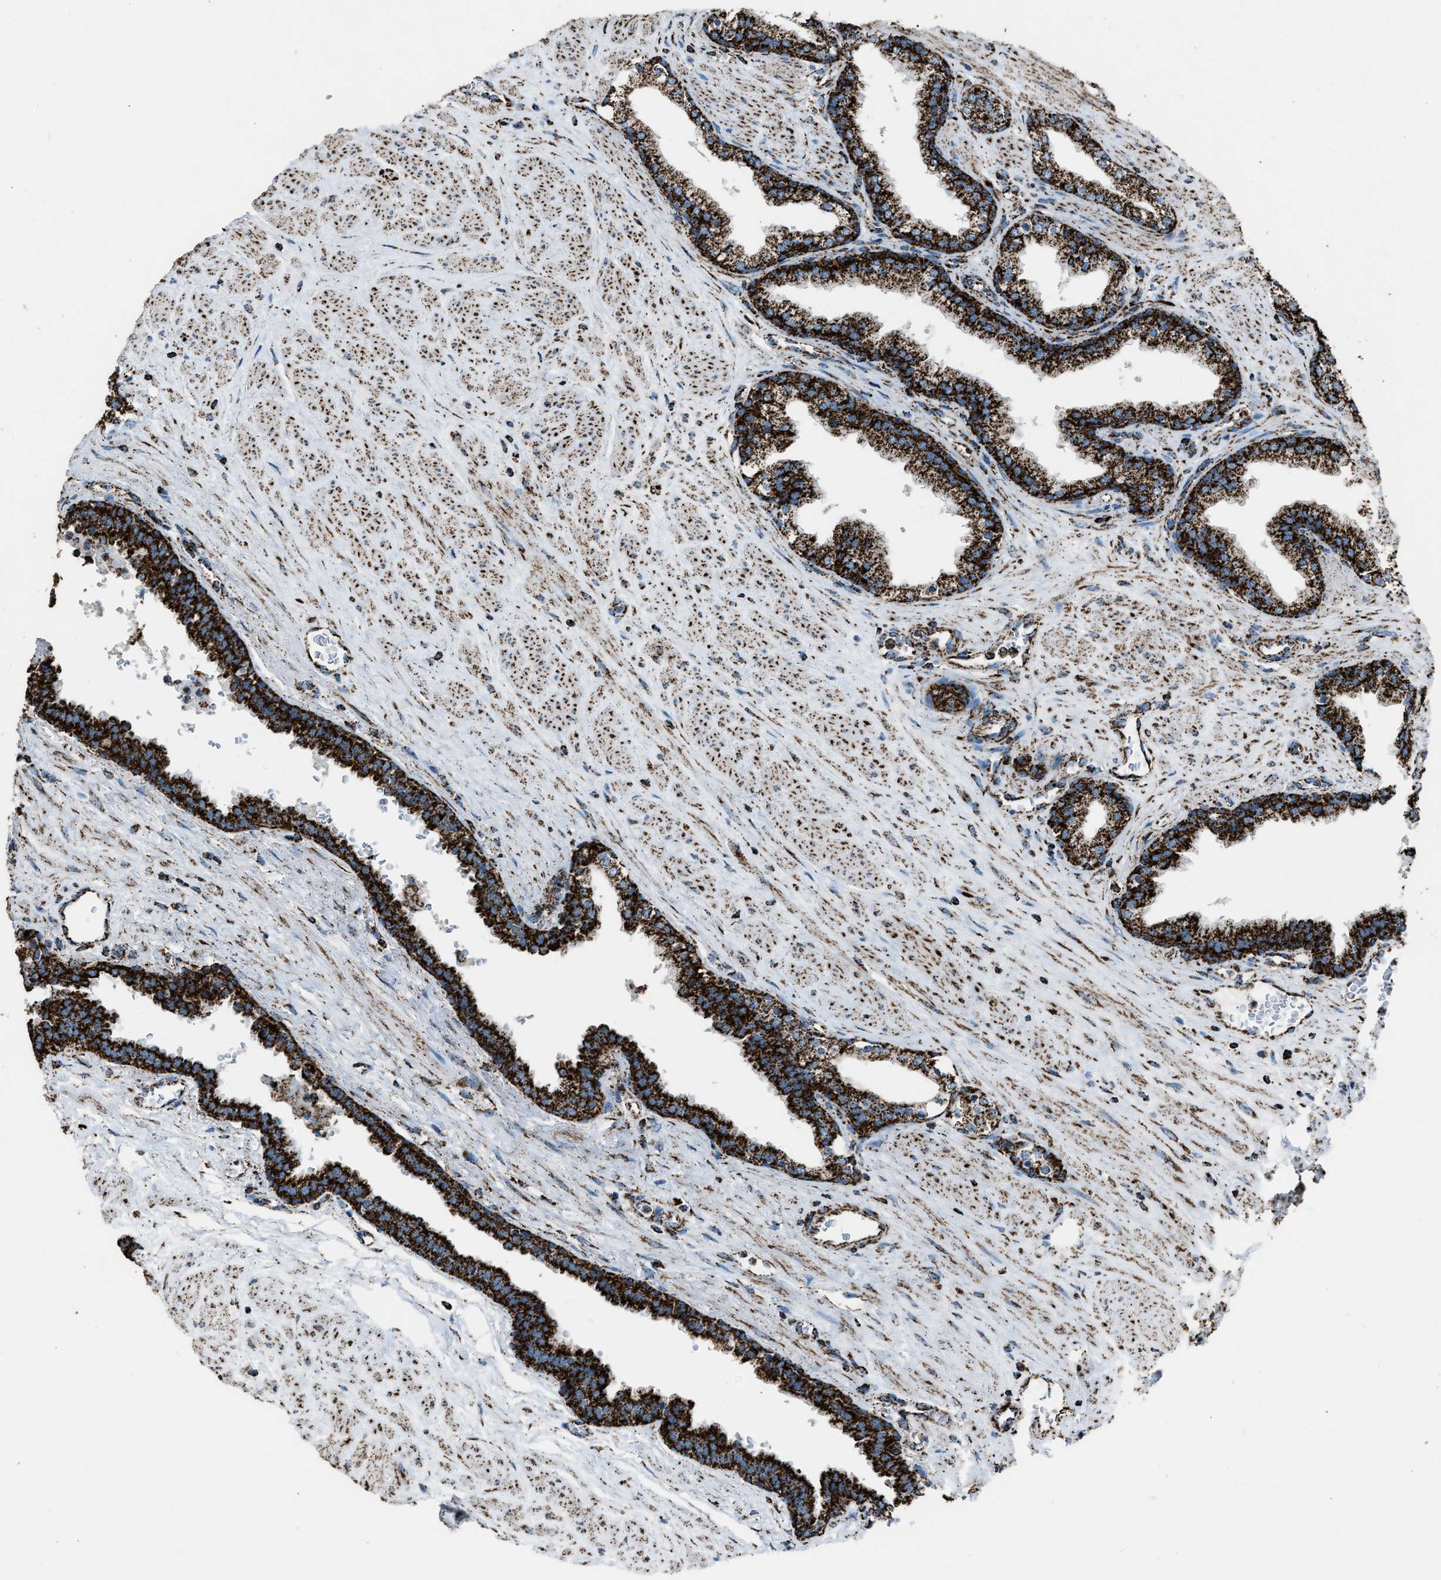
{"staining": {"intensity": "strong", "quantity": ">75%", "location": "cytoplasmic/membranous"}, "tissue": "prostate", "cell_type": "Glandular cells", "image_type": "normal", "snomed": [{"axis": "morphology", "description": "Normal tissue, NOS"}, {"axis": "topography", "description": "Prostate"}], "caption": "Immunohistochemical staining of unremarkable human prostate displays high levels of strong cytoplasmic/membranous staining in about >75% of glandular cells.", "gene": "MDH2", "patient": {"sex": "male", "age": 51}}